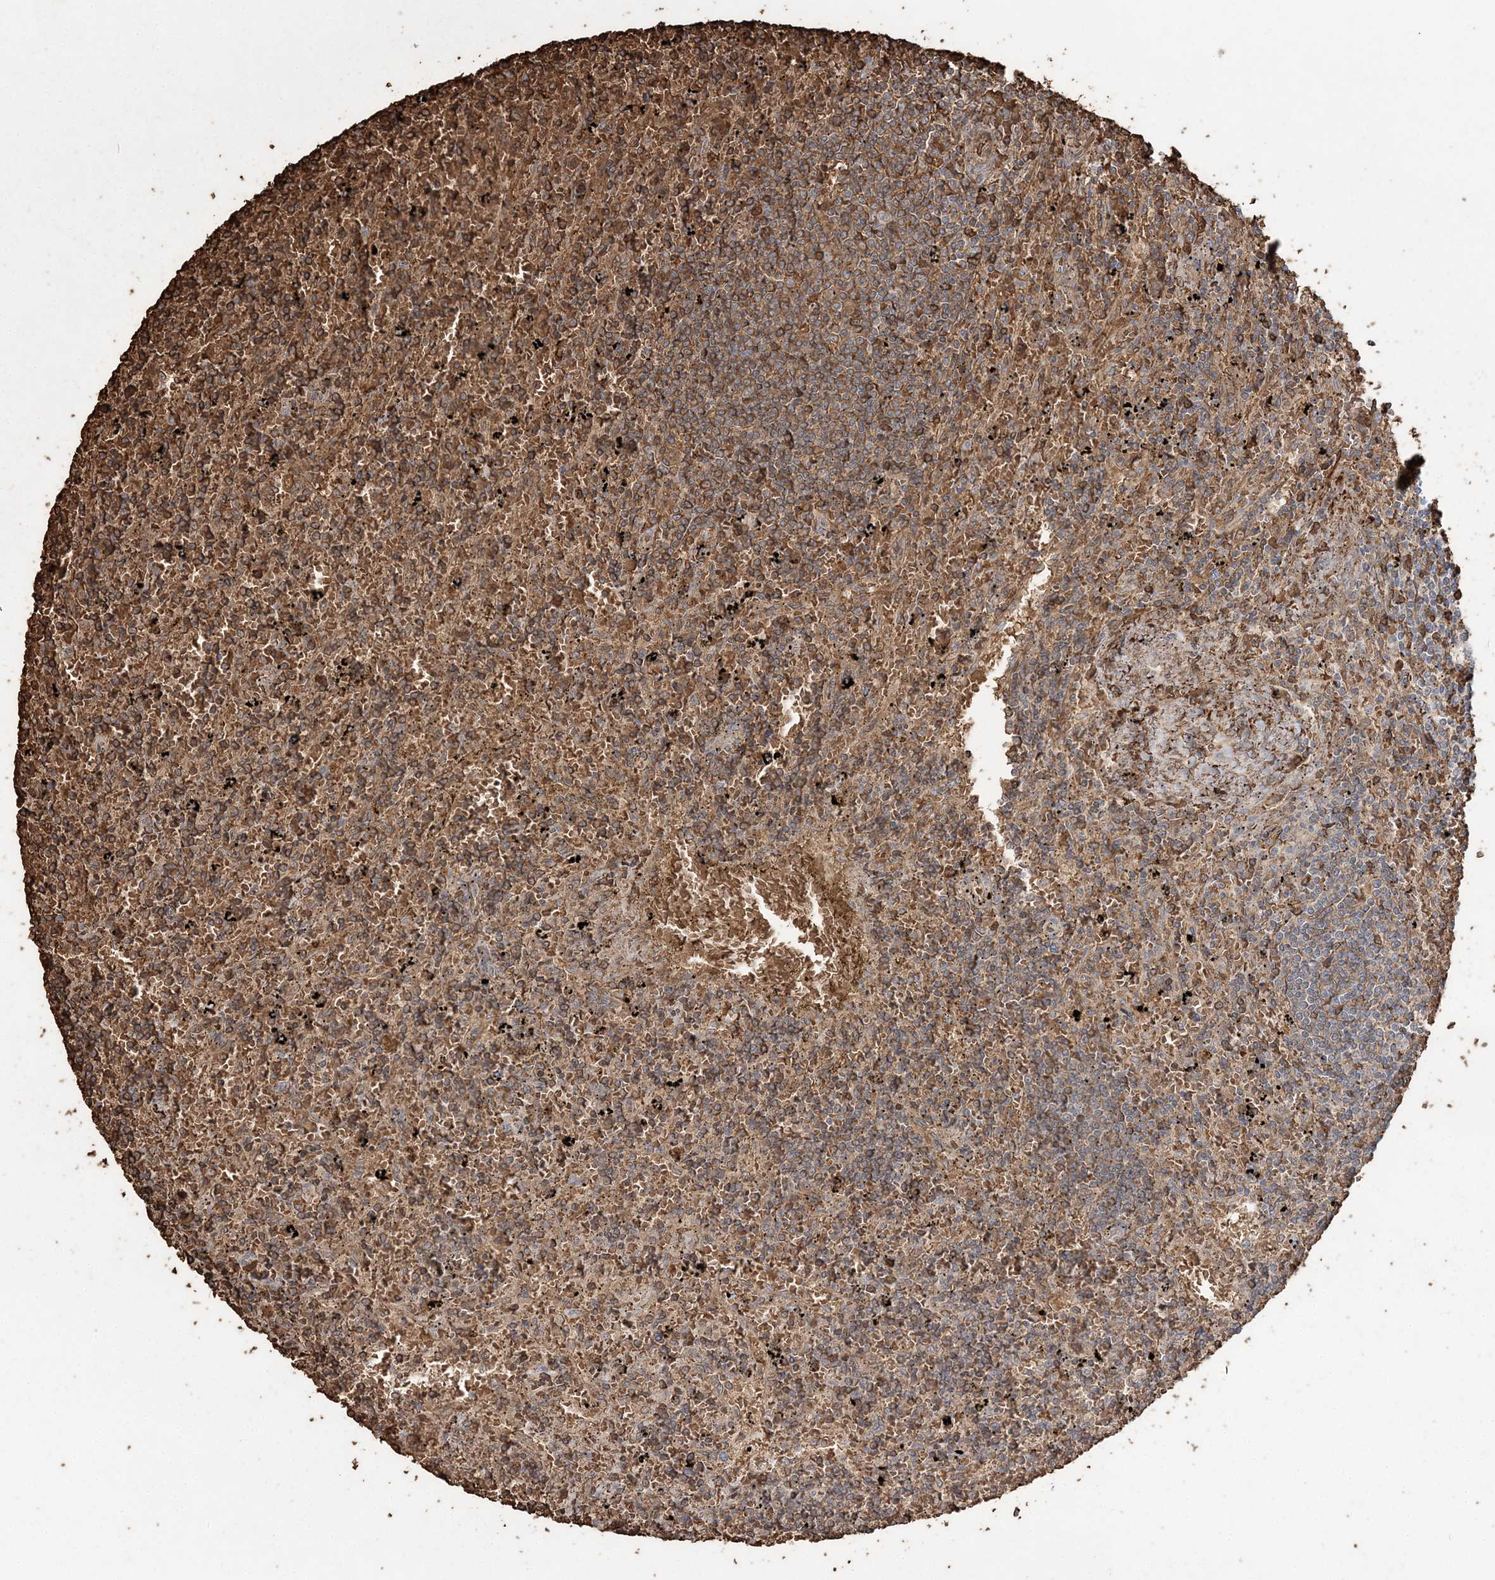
{"staining": {"intensity": "moderate", "quantity": ">75%", "location": "cytoplasmic/membranous"}, "tissue": "lymphoma", "cell_type": "Tumor cells", "image_type": "cancer", "snomed": [{"axis": "morphology", "description": "Malignant lymphoma, non-Hodgkin's type, Low grade"}, {"axis": "topography", "description": "Spleen"}], "caption": "About >75% of tumor cells in low-grade malignant lymphoma, non-Hodgkin's type exhibit moderate cytoplasmic/membranous protein positivity as visualized by brown immunohistochemical staining.", "gene": "SERINC1", "patient": {"sex": "male", "age": 76}}